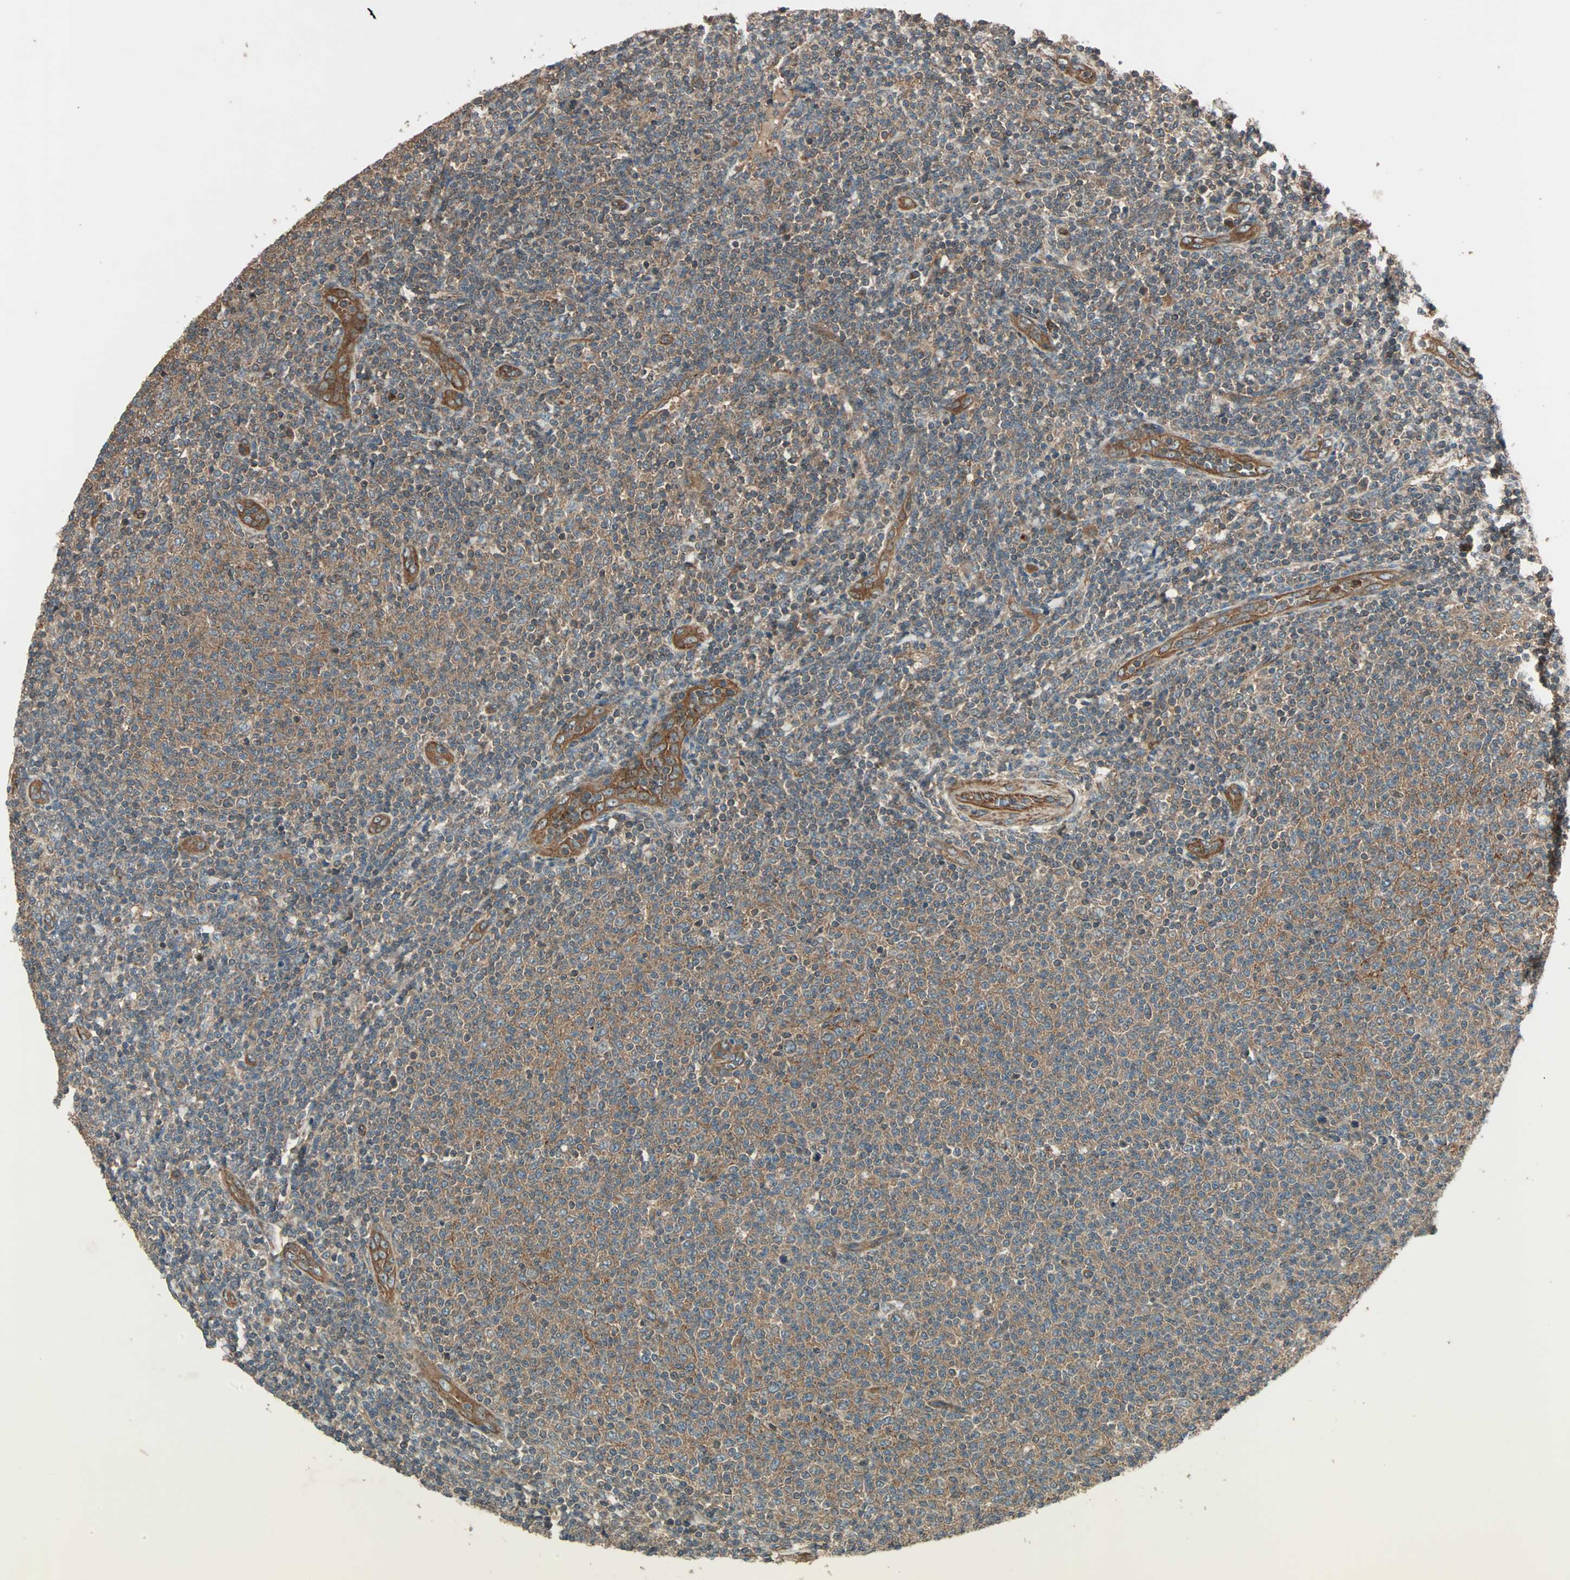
{"staining": {"intensity": "moderate", "quantity": ">75%", "location": "cytoplasmic/membranous"}, "tissue": "lymphoma", "cell_type": "Tumor cells", "image_type": "cancer", "snomed": [{"axis": "morphology", "description": "Malignant lymphoma, non-Hodgkin's type, Low grade"}, {"axis": "topography", "description": "Lymph node"}], "caption": "There is medium levels of moderate cytoplasmic/membranous staining in tumor cells of lymphoma, as demonstrated by immunohistochemical staining (brown color).", "gene": "GCK", "patient": {"sex": "male", "age": 66}}